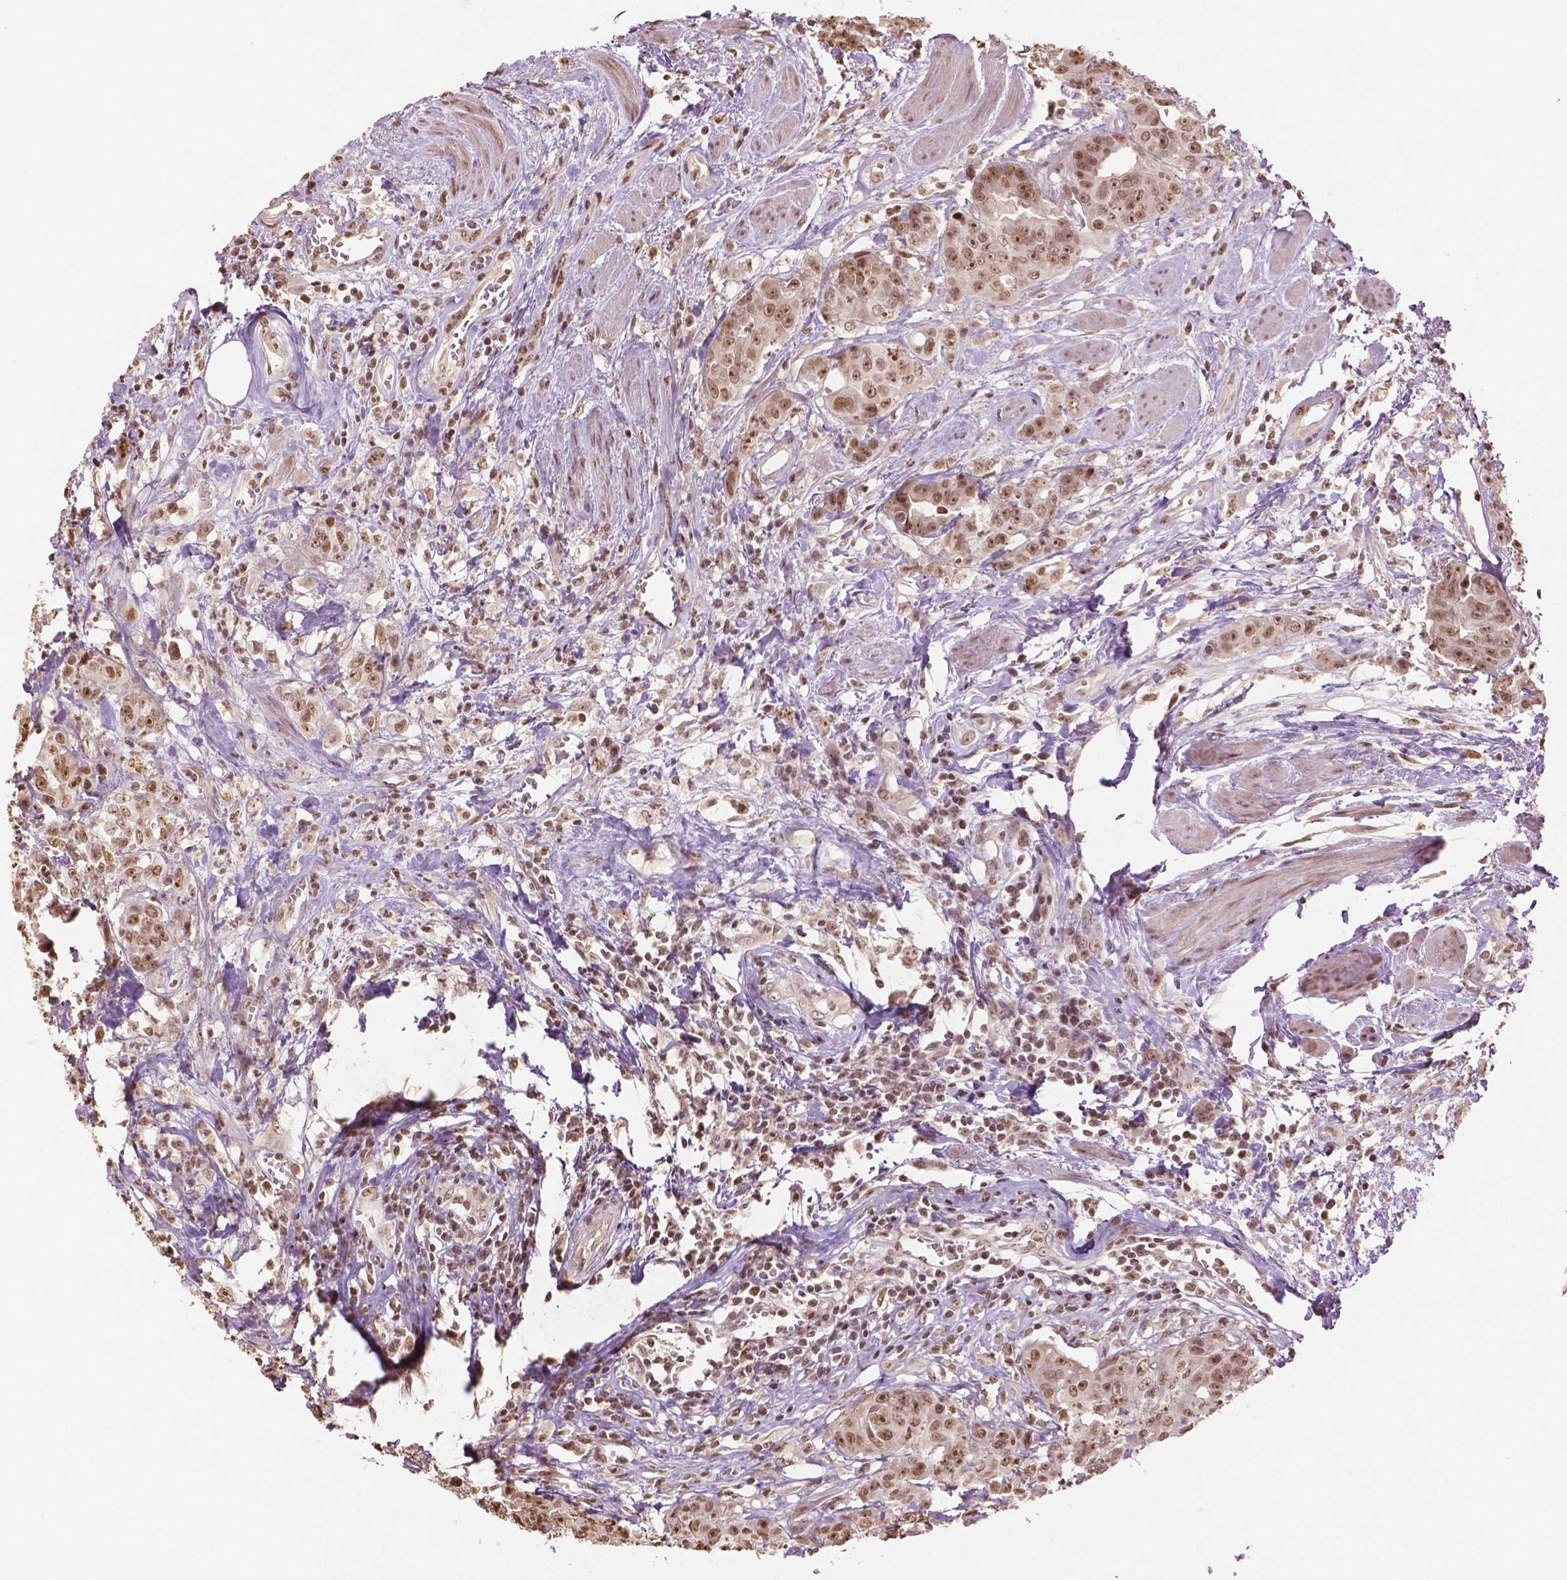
{"staining": {"intensity": "moderate", "quantity": ">75%", "location": "nuclear"}, "tissue": "colorectal cancer", "cell_type": "Tumor cells", "image_type": "cancer", "snomed": [{"axis": "morphology", "description": "Adenocarcinoma, NOS"}, {"axis": "topography", "description": "Rectum"}], "caption": "Immunohistochemical staining of colorectal adenocarcinoma shows medium levels of moderate nuclear protein expression in approximately >75% of tumor cells.", "gene": "DEK", "patient": {"sex": "female", "age": 62}}